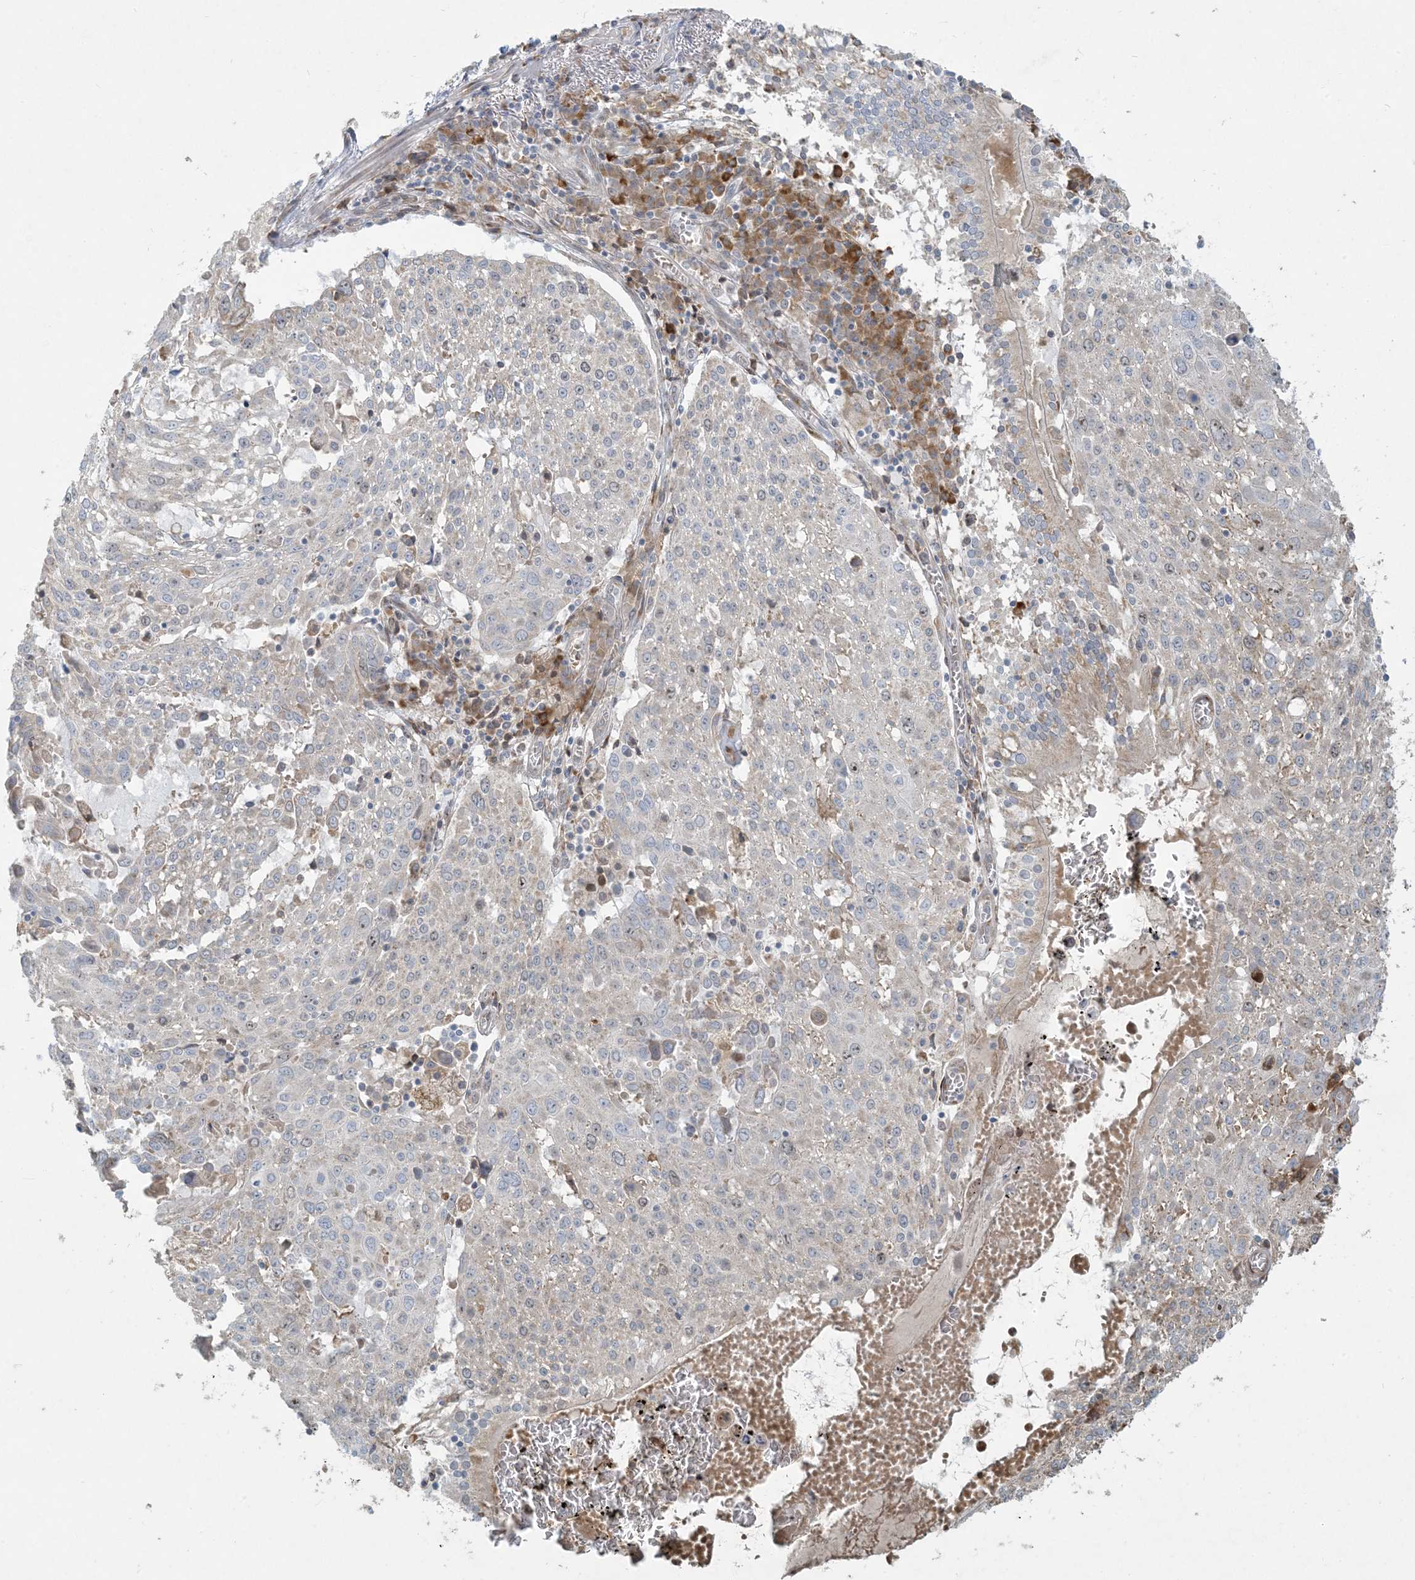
{"staining": {"intensity": "negative", "quantity": "none", "location": "none"}, "tissue": "lung cancer", "cell_type": "Tumor cells", "image_type": "cancer", "snomed": [{"axis": "morphology", "description": "Squamous cell carcinoma, NOS"}, {"axis": "topography", "description": "Lung"}], "caption": "Tumor cells are negative for brown protein staining in lung squamous cell carcinoma. Brightfield microscopy of immunohistochemistry (IHC) stained with DAB (brown) and hematoxylin (blue), captured at high magnification.", "gene": "HACL1", "patient": {"sex": "male", "age": 65}}